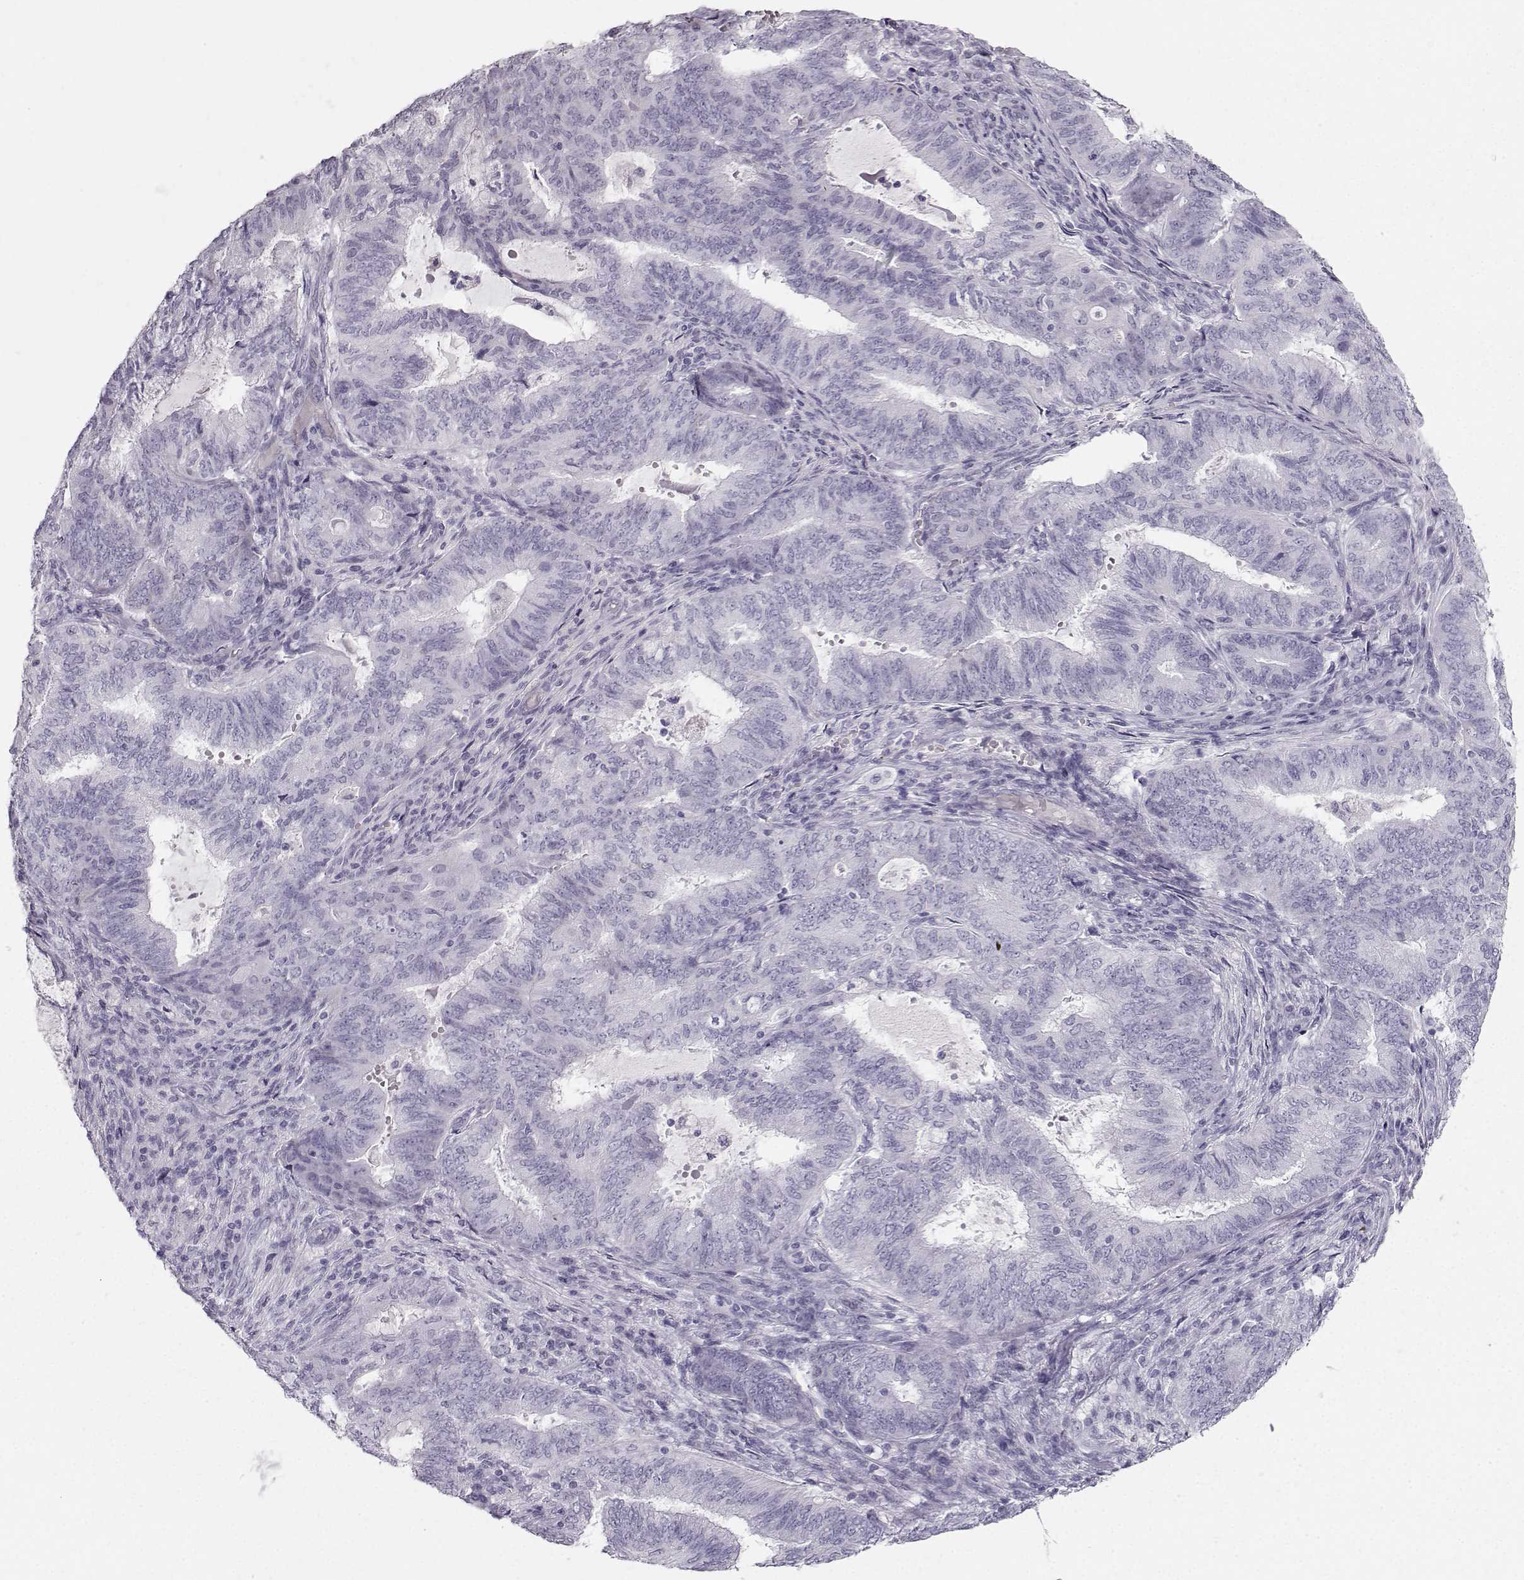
{"staining": {"intensity": "negative", "quantity": "none", "location": "none"}, "tissue": "endometrial cancer", "cell_type": "Tumor cells", "image_type": "cancer", "snomed": [{"axis": "morphology", "description": "Adenocarcinoma, NOS"}, {"axis": "topography", "description": "Endometrium"}], "caption": "Immunohistochemistry micrograph of human adenocarcinoma (endometrial) stained for a protein (brown), which reveals no positivity in tumor cells.", "gene": "CASR", "patient": {"sex": "female", "age": 62}}